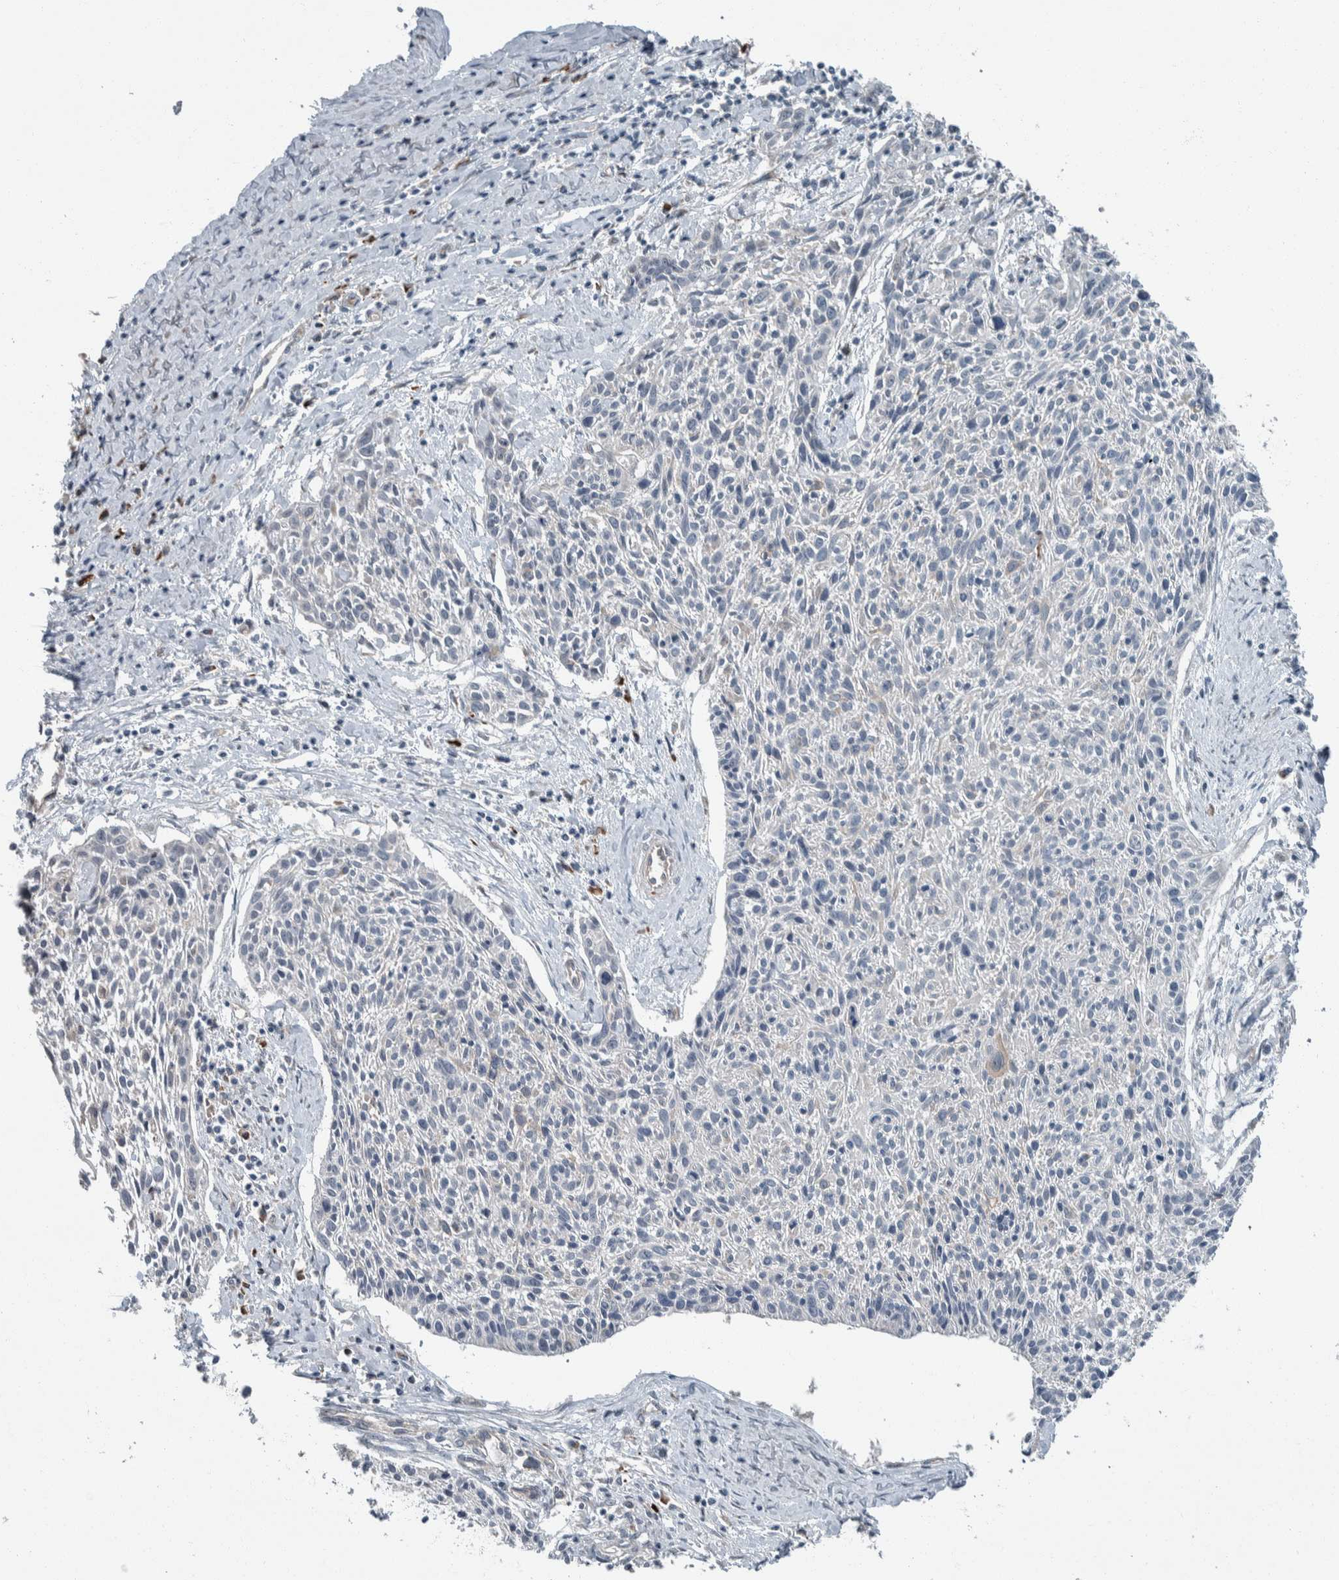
{"staining": {"intensity": "negative", "quantity": "none", "location": "none"}, "tissue": "cervical cancer", "cell_type": "Tumor cells", "image_type": "cancer", "snomed": [{"axis": "morphology", "description": "Squamous cell carcinoma, NOS"}, {"axis": "topography", "description": "Cervix"}], "caption": "Squamous cell carcinoma (cervical) stained for a protein using immunohistochemistry exhibits no staining tumor cells.", "gene": "USP25", "patient": {"sex": "female", "age": 51}}